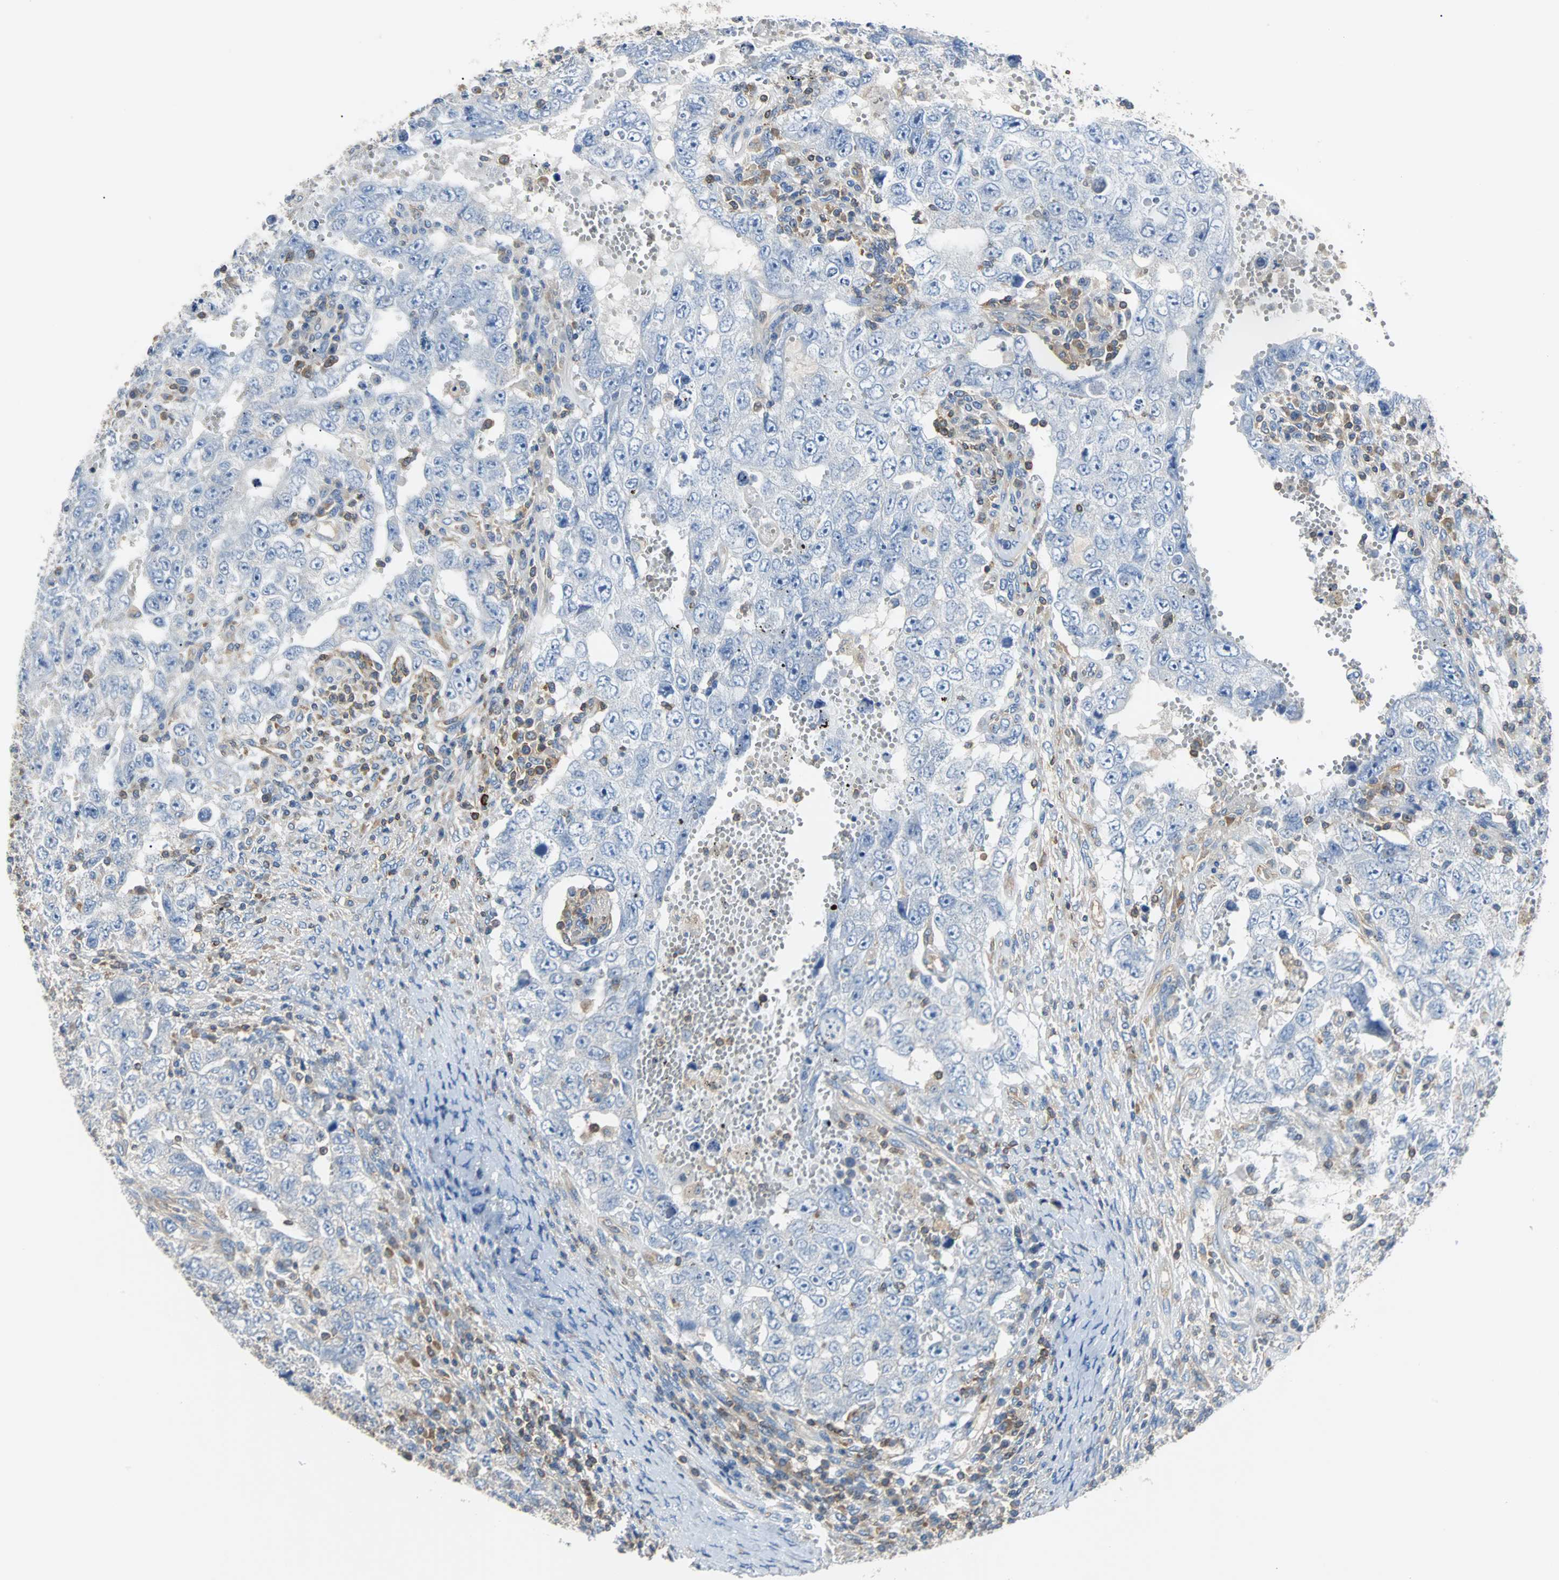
{"staining": {"intensity": "negative", "quantity": "none", "location": "none"}, "tissue": "testis cancer", "cell_type": "Tumor cells", "image_type": "cancer", "snomed": [{"axis": "morphology", "description": "Carcinoma, Embryonal, NOS"}, {"axis": "topography", "description": "Testis"}], "caption": "Immunohistochemistry of human embryonal carcinoma (testis) displays no positivity in tumor cells. (DAB (3,3'-diaminobenzidine) immunohistochemistry (IHC), high magnification).", "gene": "TSC22D4", "patient": {"sex": "male", "age": 26}}